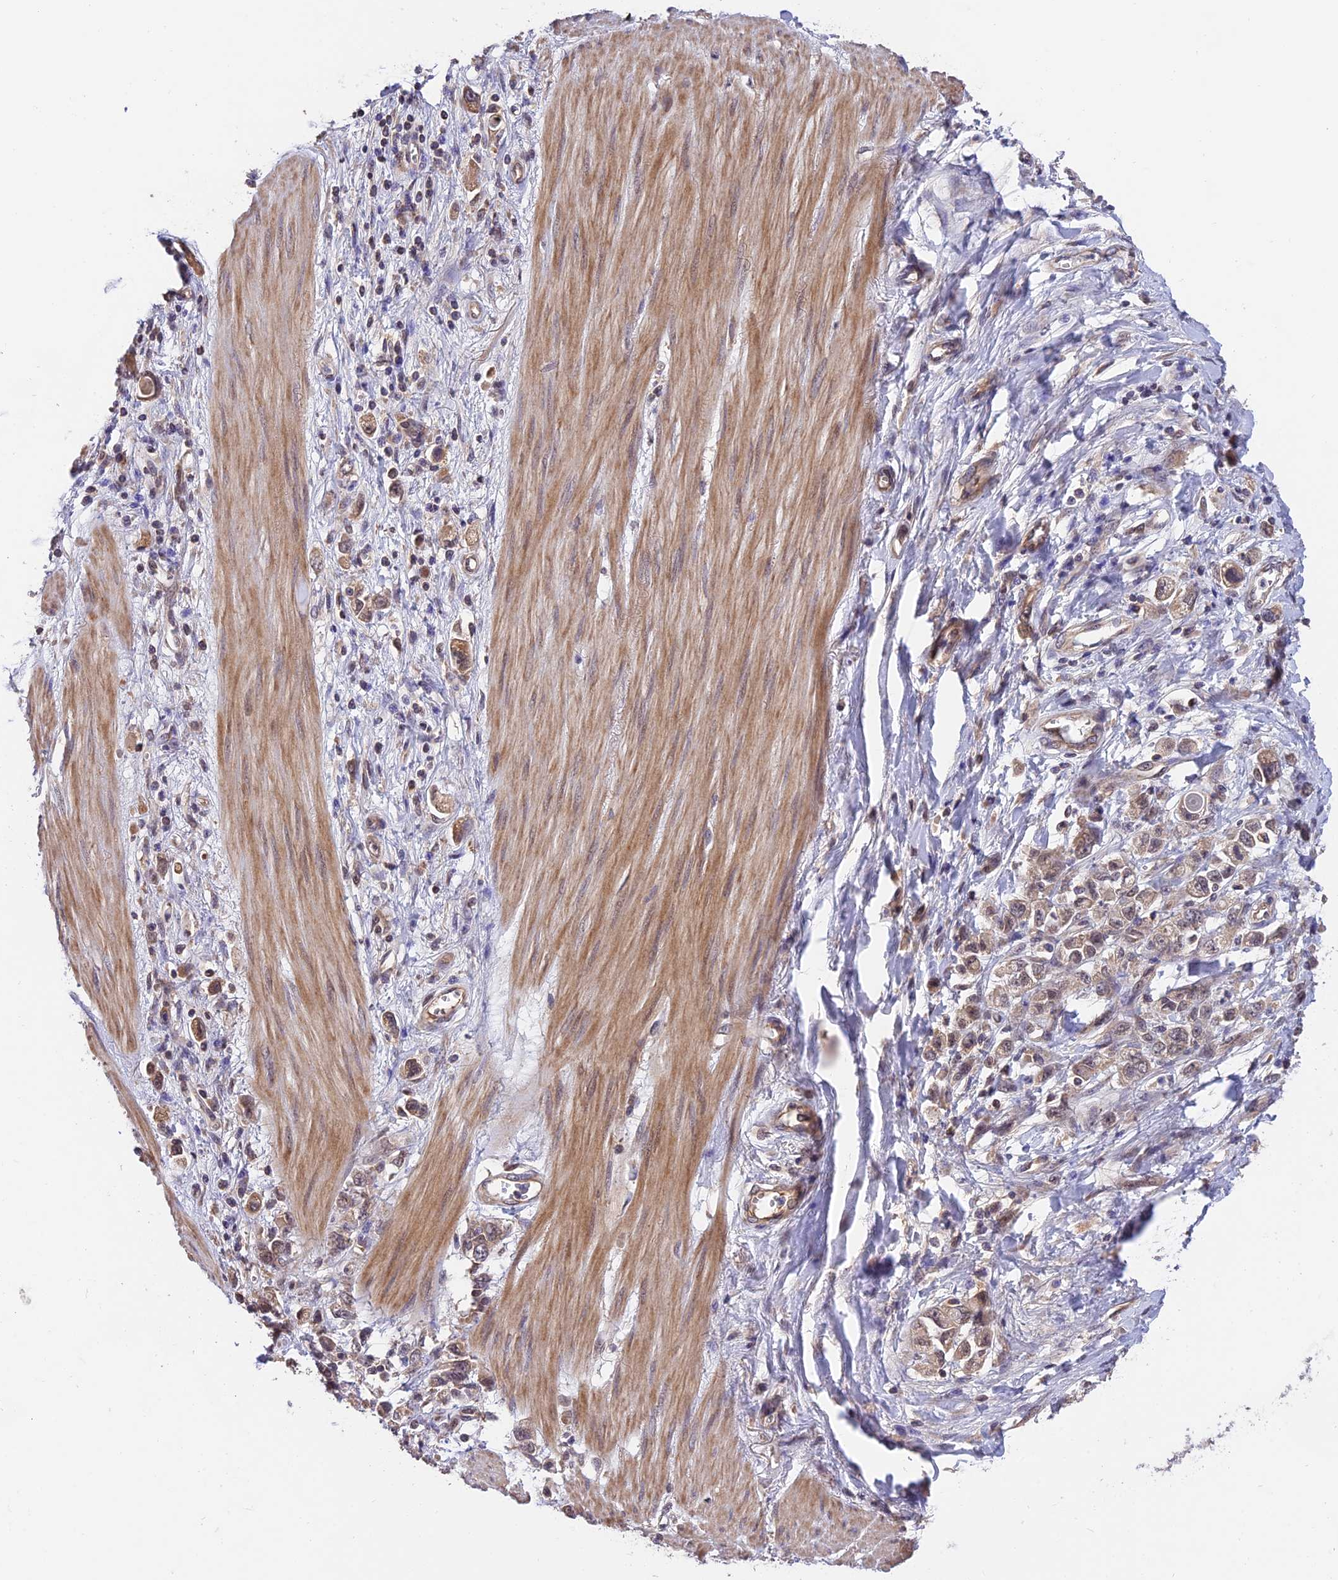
{"staining": {"intensity": "moderate", "quantity": ">75%", "location": "cytoplasmic/membranous,nuclear"}, "tissue": "stomach cancer", "cell_type": "Tumor cells", "image_type": "cancer", "snomed": [{"axis": "morphology", "description": "Adenocarcinoma, NOS"}, {"axis": "topography", "description": "Stomach"}], "caption": "High-magnification brightfield microscopy of adenocarcinoma (stomach) stained with DAB (brown) and counterstained with hematoxylin (blue). tumor cells exhibit moderate cytoplasmic/membranous and nuclear staining is identified in approximately>75% of cells.", "gene": "MNS1", "patient": {"sex": "female", "age": 76}}